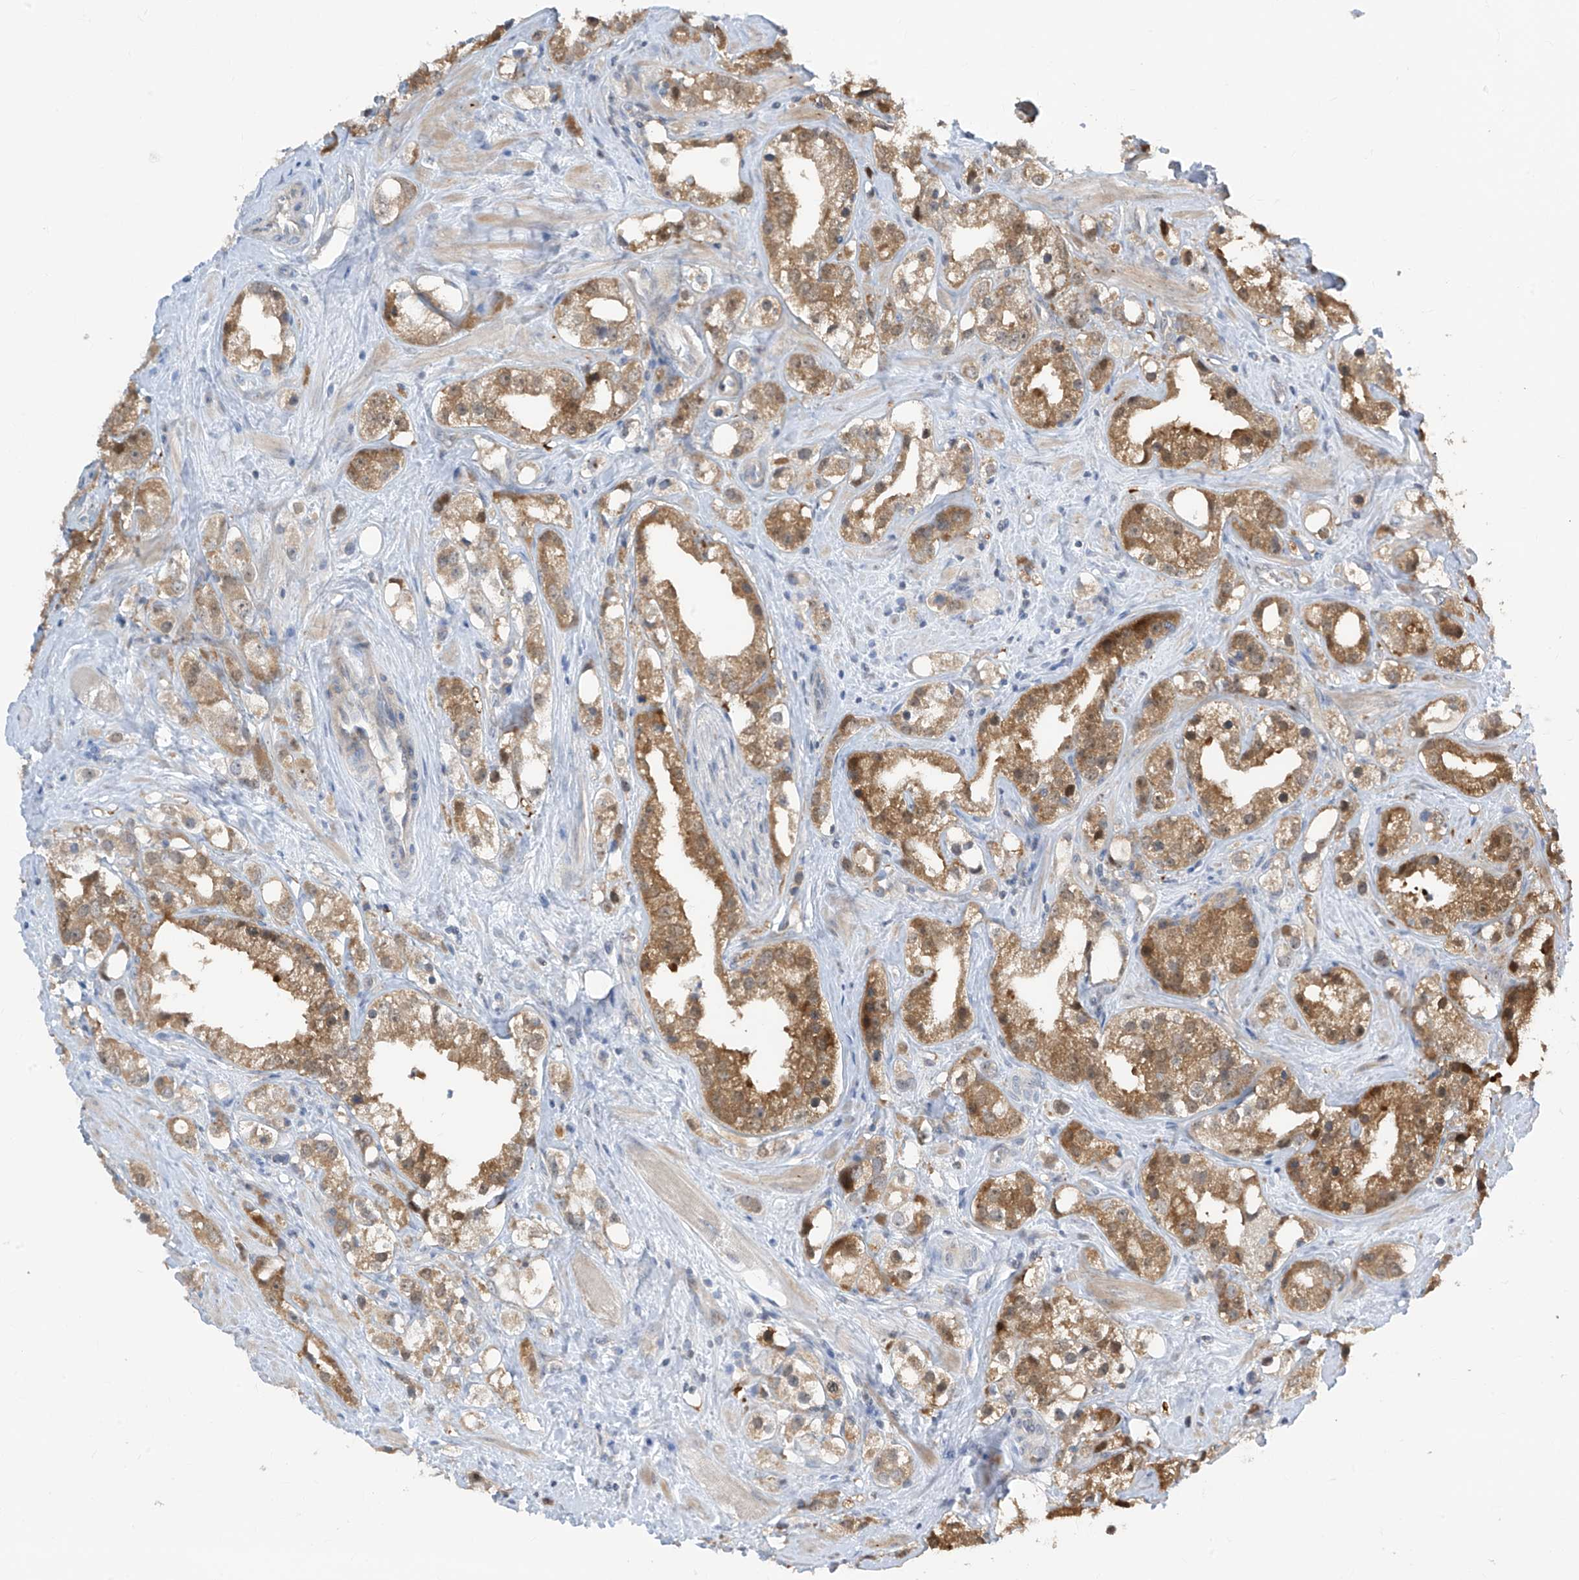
{"staining": {"intensity": "moderate", "quantity": ">75%", "location": "cytoplasmic/membranous"}, "tissue": "prostate cancer", "cell_type": "Tumor cells", "image_type": "cancer", "snomed": [{"axis": "morphology", "description": "Adenocarcinoma, NOS"}, {"axis": "topography", "description": "Prostate"}], "caption": "This micrograph displays prostate cancer stained with immunohistochemistry (IHC) to label a protein in brown. The cytoplasmic/membranous of tumor cells show moderate positivity for the protein. Nuclei are counter-stained blue.", "gene": "TTC38", "patient": {"sex": "male", "age": 79}}